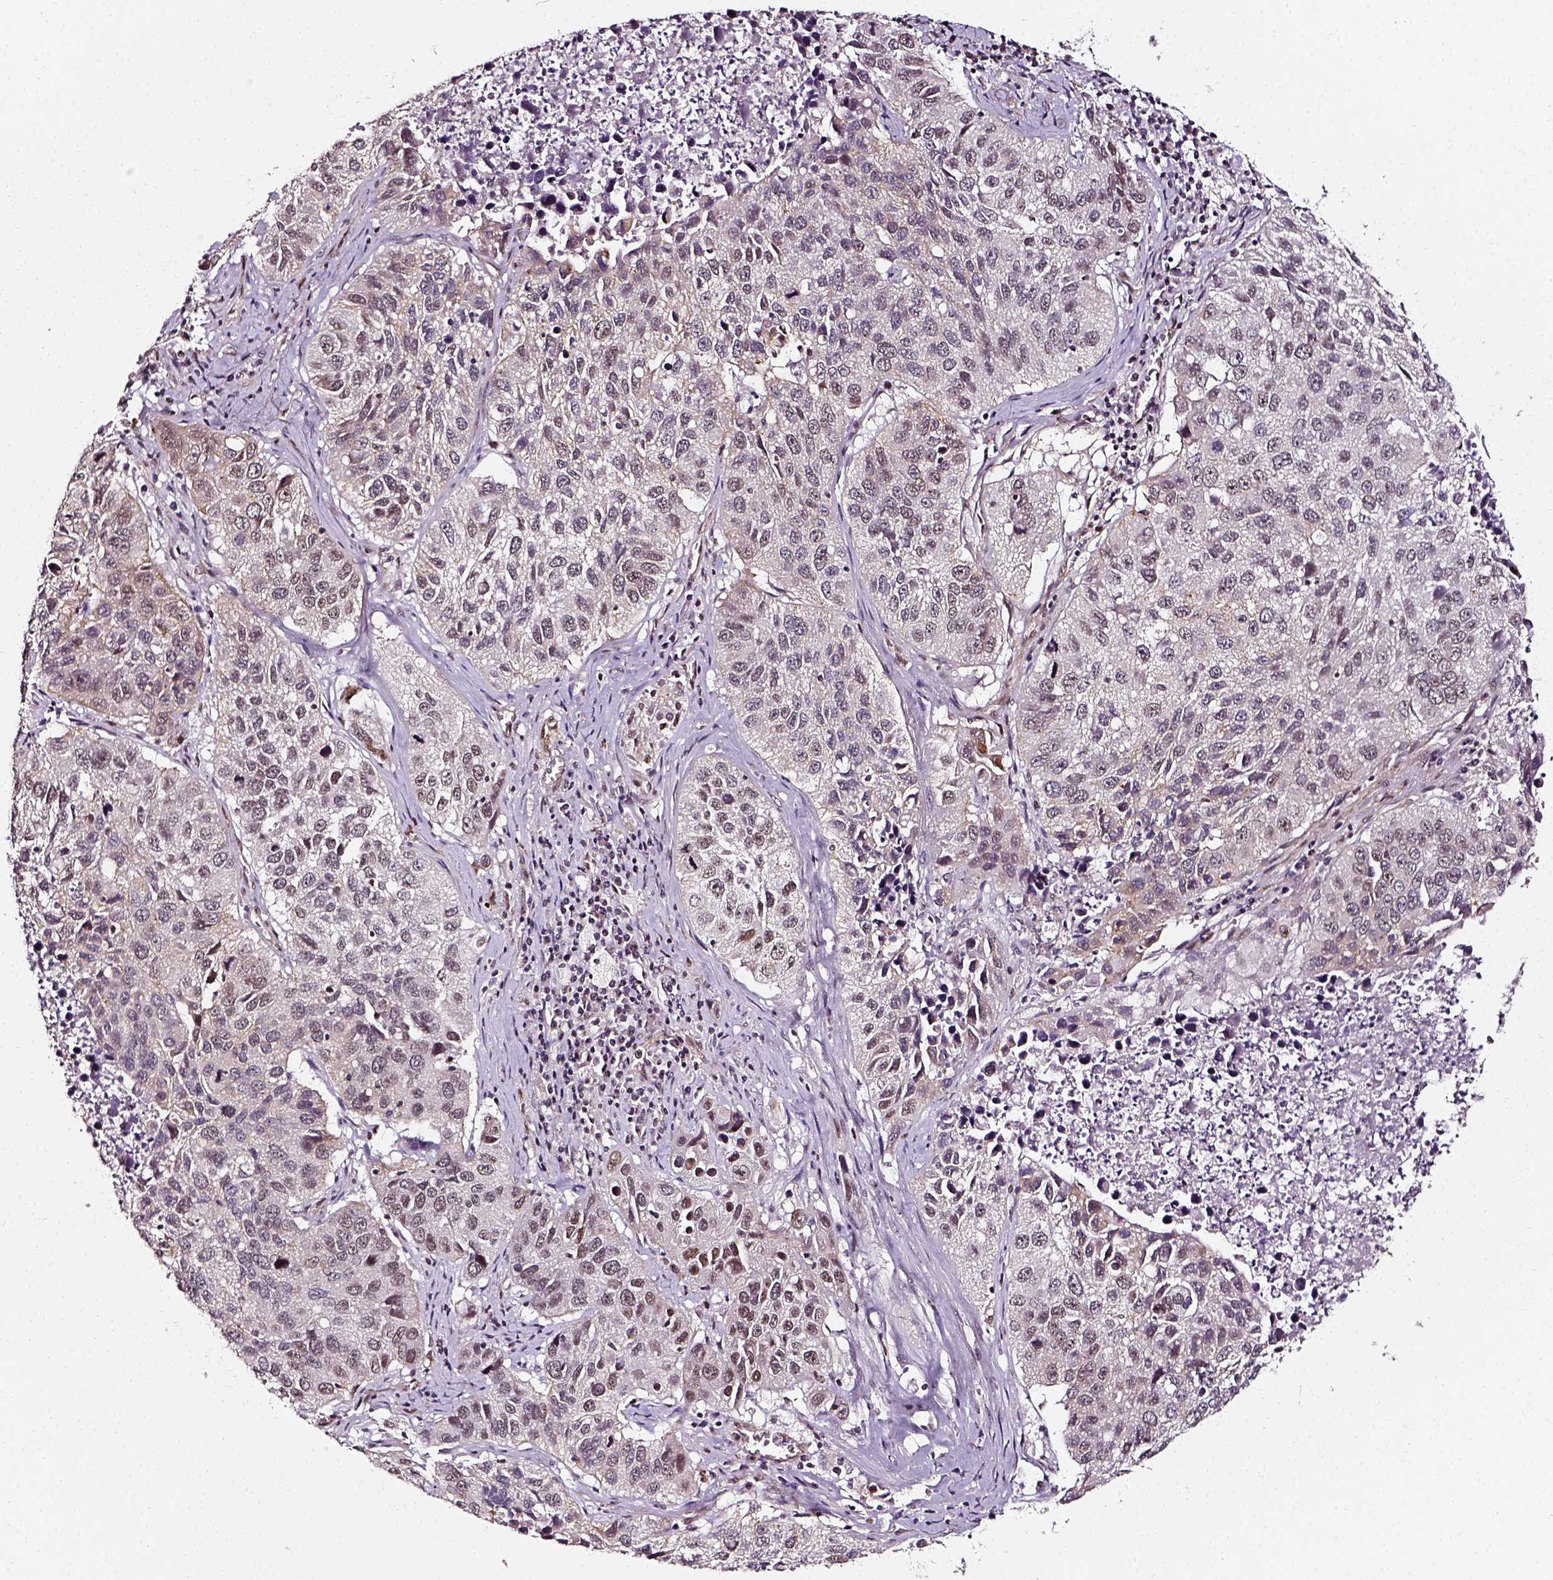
{"staining": {"intensity": "weak", "quantity": "25%-75%", "location": "nuclear"}, "tissue": "lung cancer", "cell_type": "Tumor cells", "image_type": "cancer", "snomed": [{"axis": "morphology", "description": "Squamous cell carcinoma, NOS"}, {"axis": "topography", "description": "Lung"}], "caption": "Weak nuclear protein staining is present in approximately 25%-75% of tumor cells in lung squamous cell carcinoma.", "gene": "NACC1", "patient": {"sex": "female", "age": 61}}